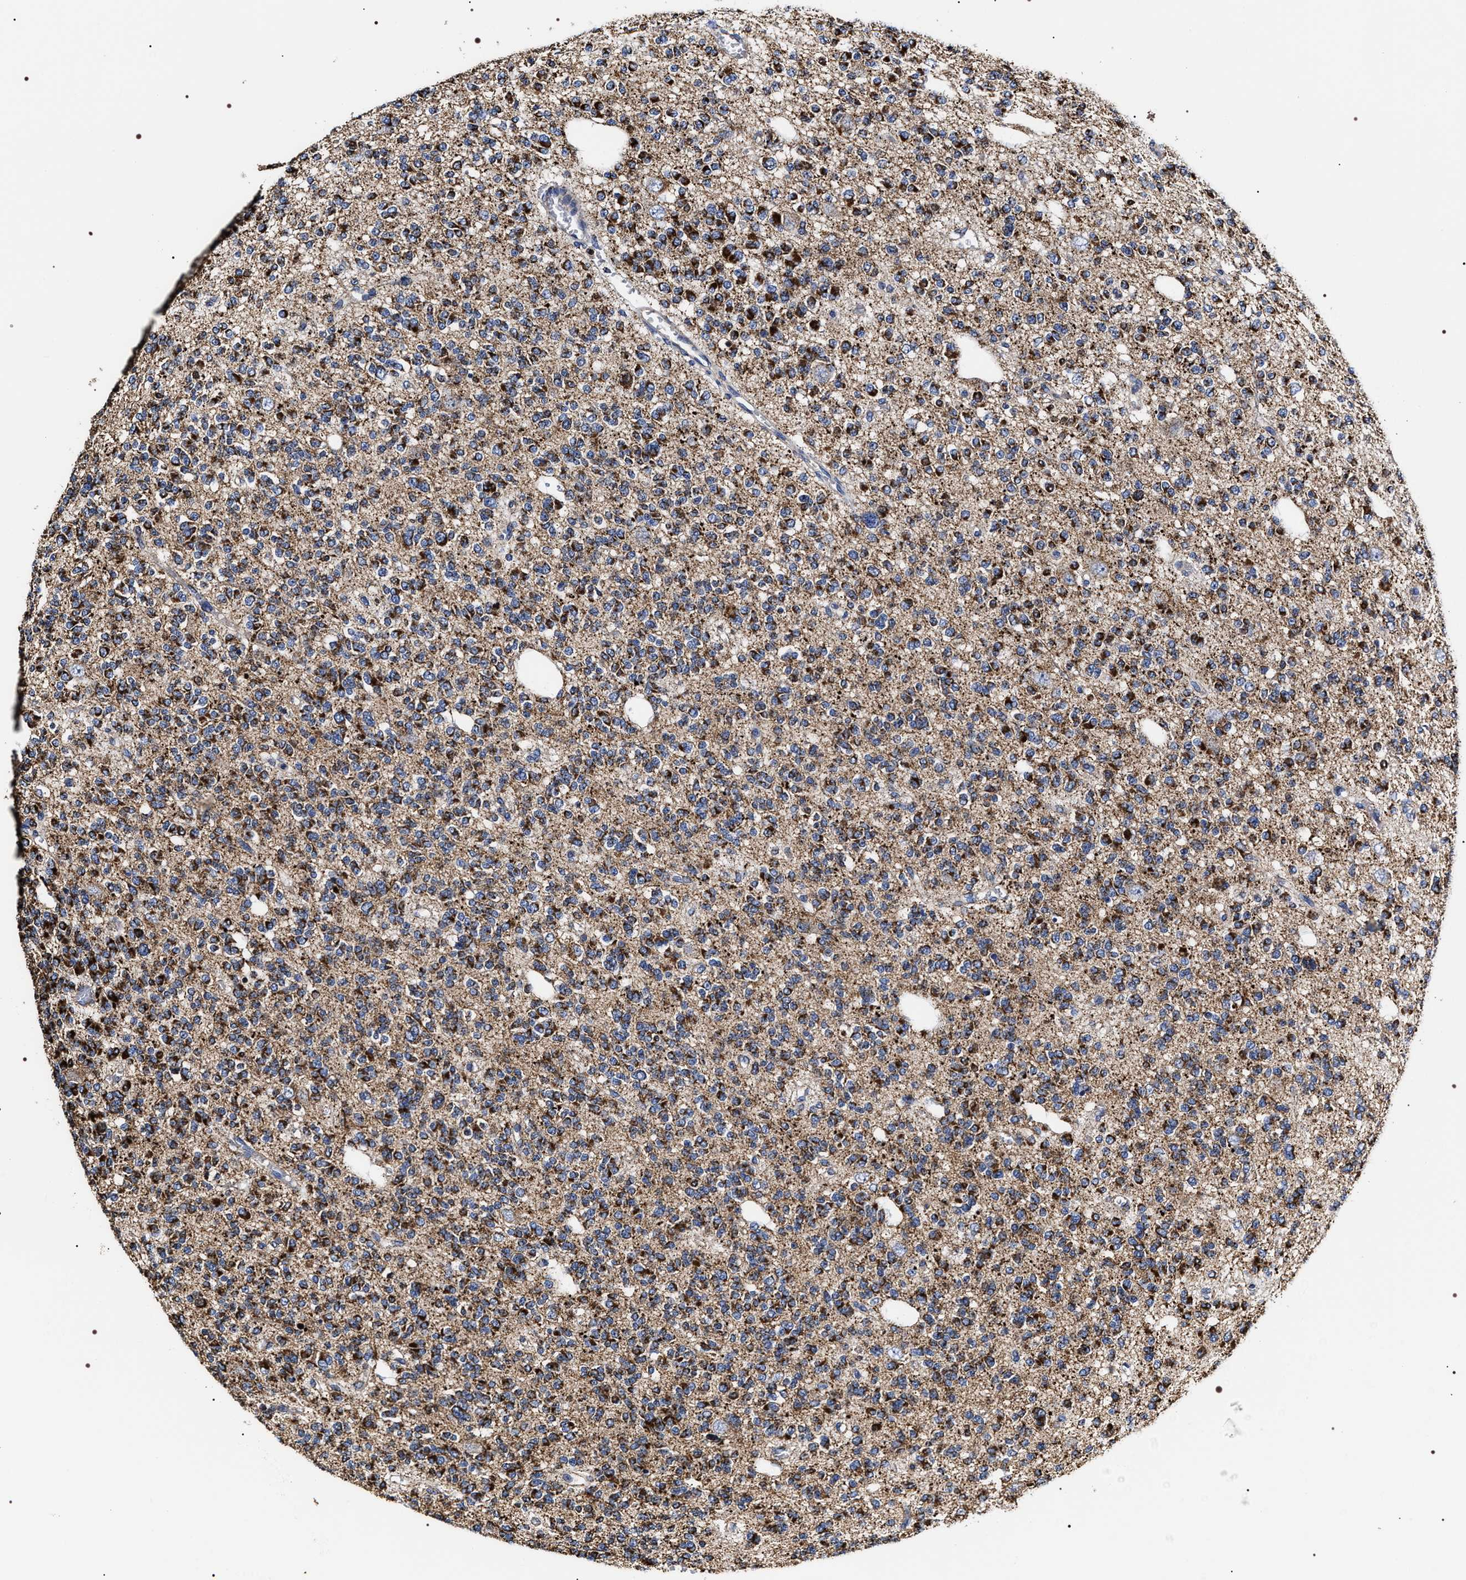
{"staining": {"intensity": "strong", "quantity": ">75%", "location": "cytoplasmic/membranous"}, "tissue": "glioma", "cell_type": "Tumor cells", "image_type": "cancer", "snomed": [{"axis": "morphology", "description": "Glioma, malignant, Low grade"}, {"axis": "topography", "description": "Brain"}], "caption": "Protein staining by immunohistochemistry shows strong cytoplasmic/membranous staining in about >75% of tumor cells in low-grade glioma (malignant). (brown staining indicates protein expression, while blue staining denotes nuclei).", "gene": "COG5", "patient": {"sex": "male", "age": 38}}